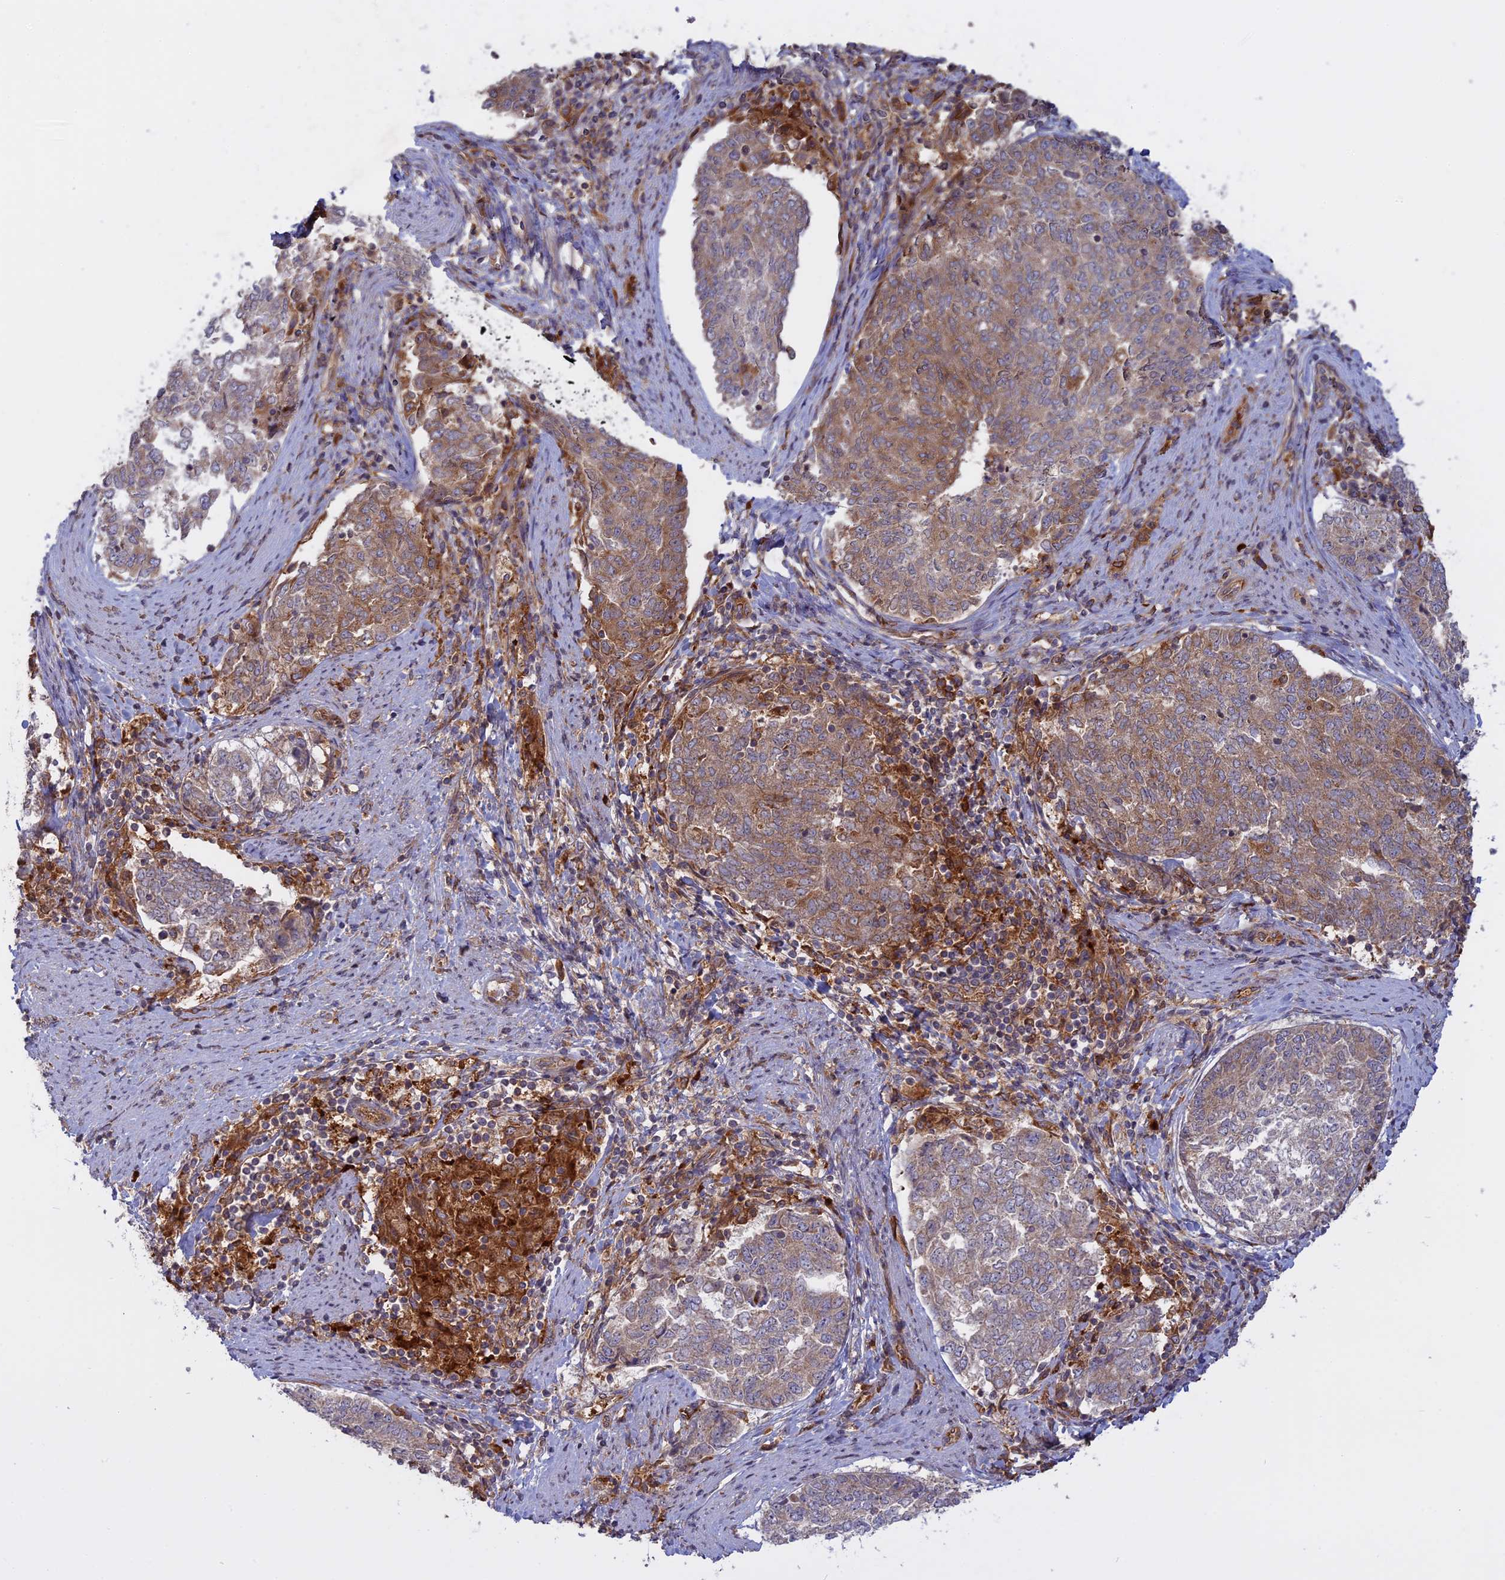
{"staining": {"intensity": "moderate", "quantity": "<25%", "location": "cytoplasmic/membranous"}, "tissue": "endometrial cancer", "cell_type": "Tumor cells", "image_type": "cancer", "snomed": [{"axis": "morphology", "description": "Adenocarcinoma, NOS"}, {"axis": "topography", "description": "Endometrium"}], "caption": "Moderate cytoplasmic/membranous protein positivity is present in about <25% of tumor cells in adenocarcinoma (endometrial).", "gene": "TMEM208", "patient": {"sex": "female", "age": 80}}